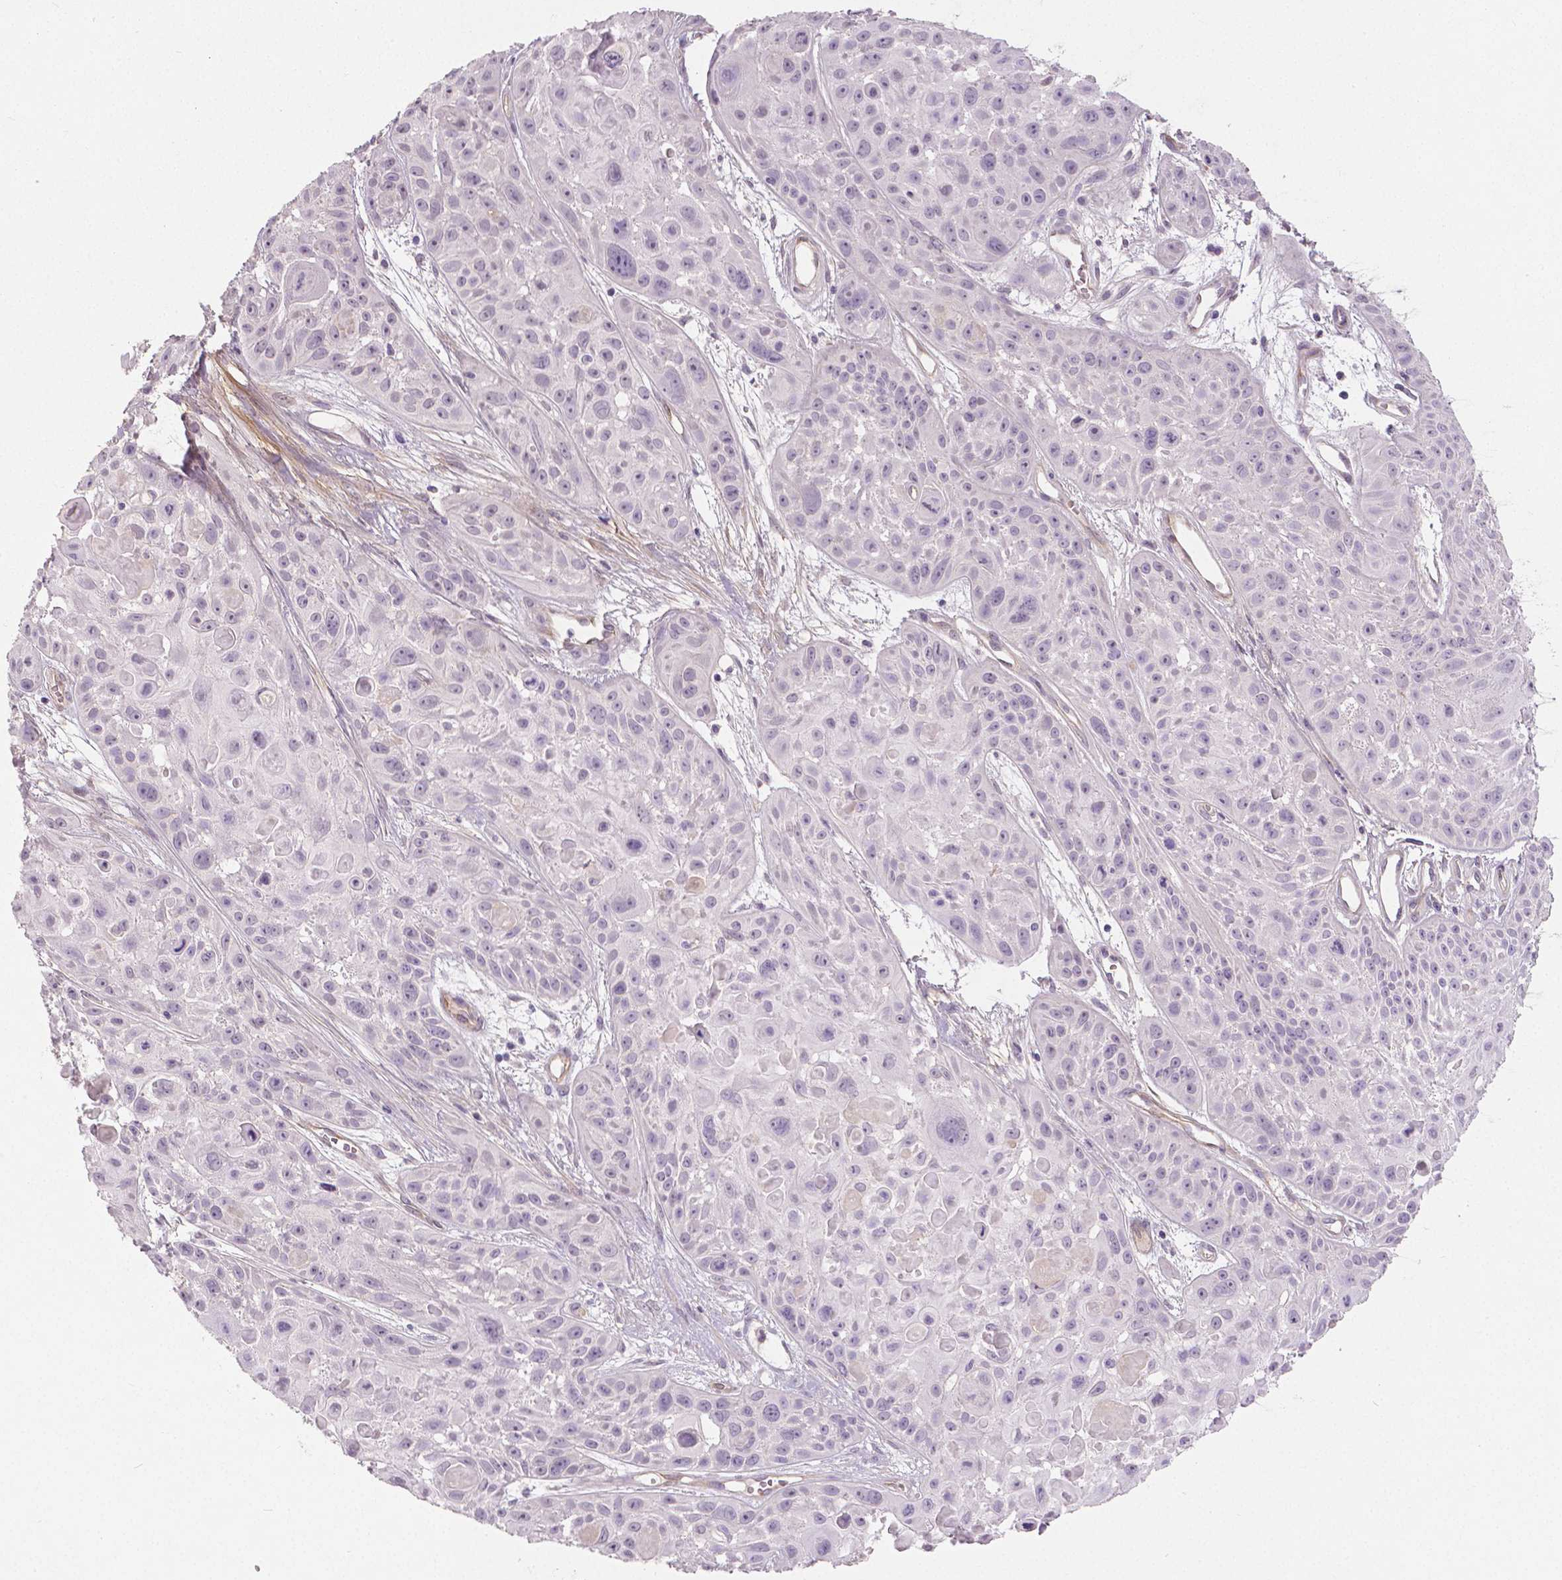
{"staining": {"intensity": "negative", "quantity": "none", "location": "none"}, "tissue": "skin cancer", "cell_type": "Tumor cells", "image_type": "cancer", "snomed": [{"axis": "morphology", "description": "Squamous cell carcinoma, NOS"}, {"axis": "topography", "description": "Skin"}, {"axis": "topography", "description": "Anal"}], "caption": "Tumor cells show no significant positivity in skin cancer.", "gene": "FLT1", "patient": {"sex": "female", "age": 75}}